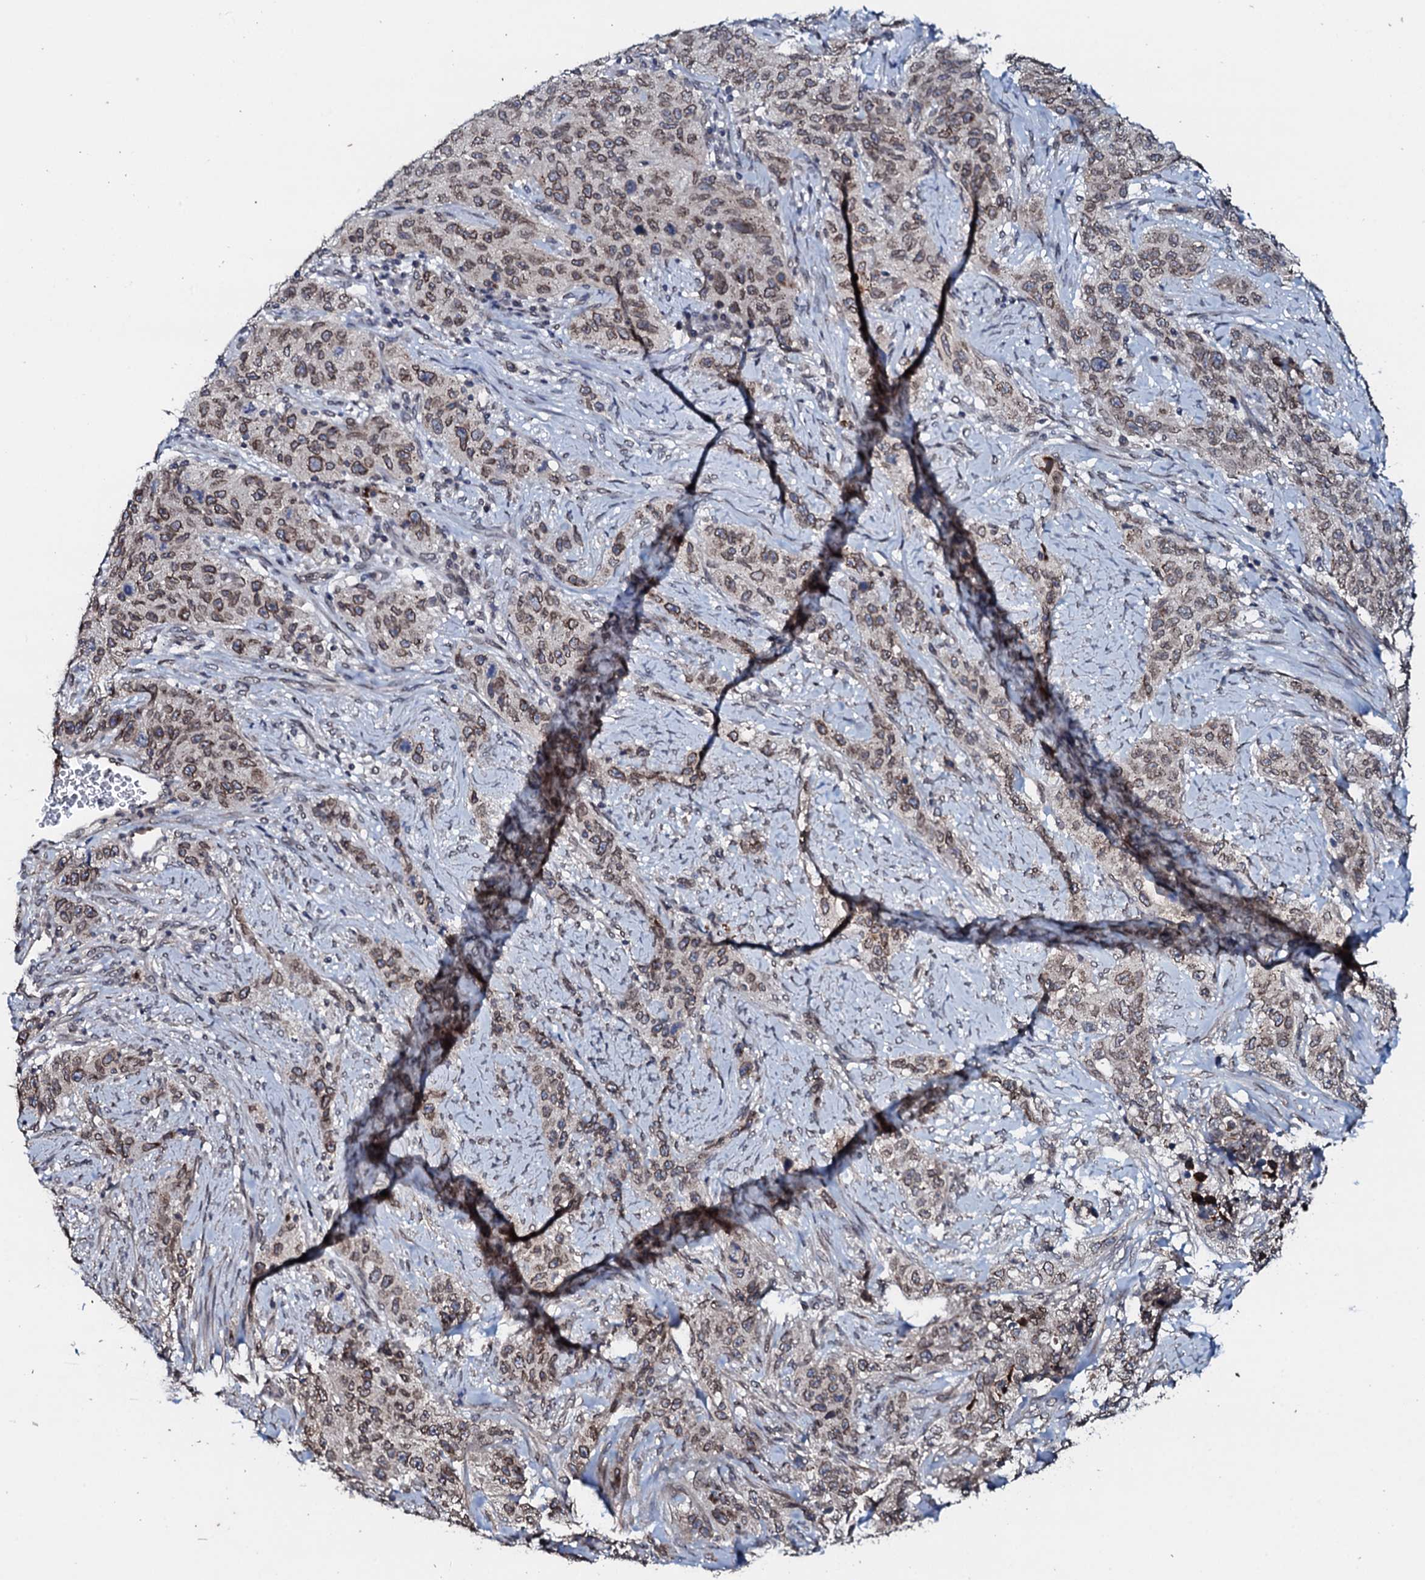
{"staining": {"intensity": "weak", "quantity": "25%-75%", "location": "cytoplasmic/membranous,nuclear"}, "tissue": "stomach cancer", "cell_type": "Tumor cells", "image_type": "cancer", "snomed": [{"axis": "morphology", "description": "Adenocarcinoma, NOS"}, {"axis": "topography", "description": "Stomach"}], "caption": "A brown stain labels weak cytoplasmic/membranous and nuclear positivity of a protein in human stomach adenocarcinoma tumor cells.", "gene": "SNTA1", "patient": {"sex": "male", "age": 48}}